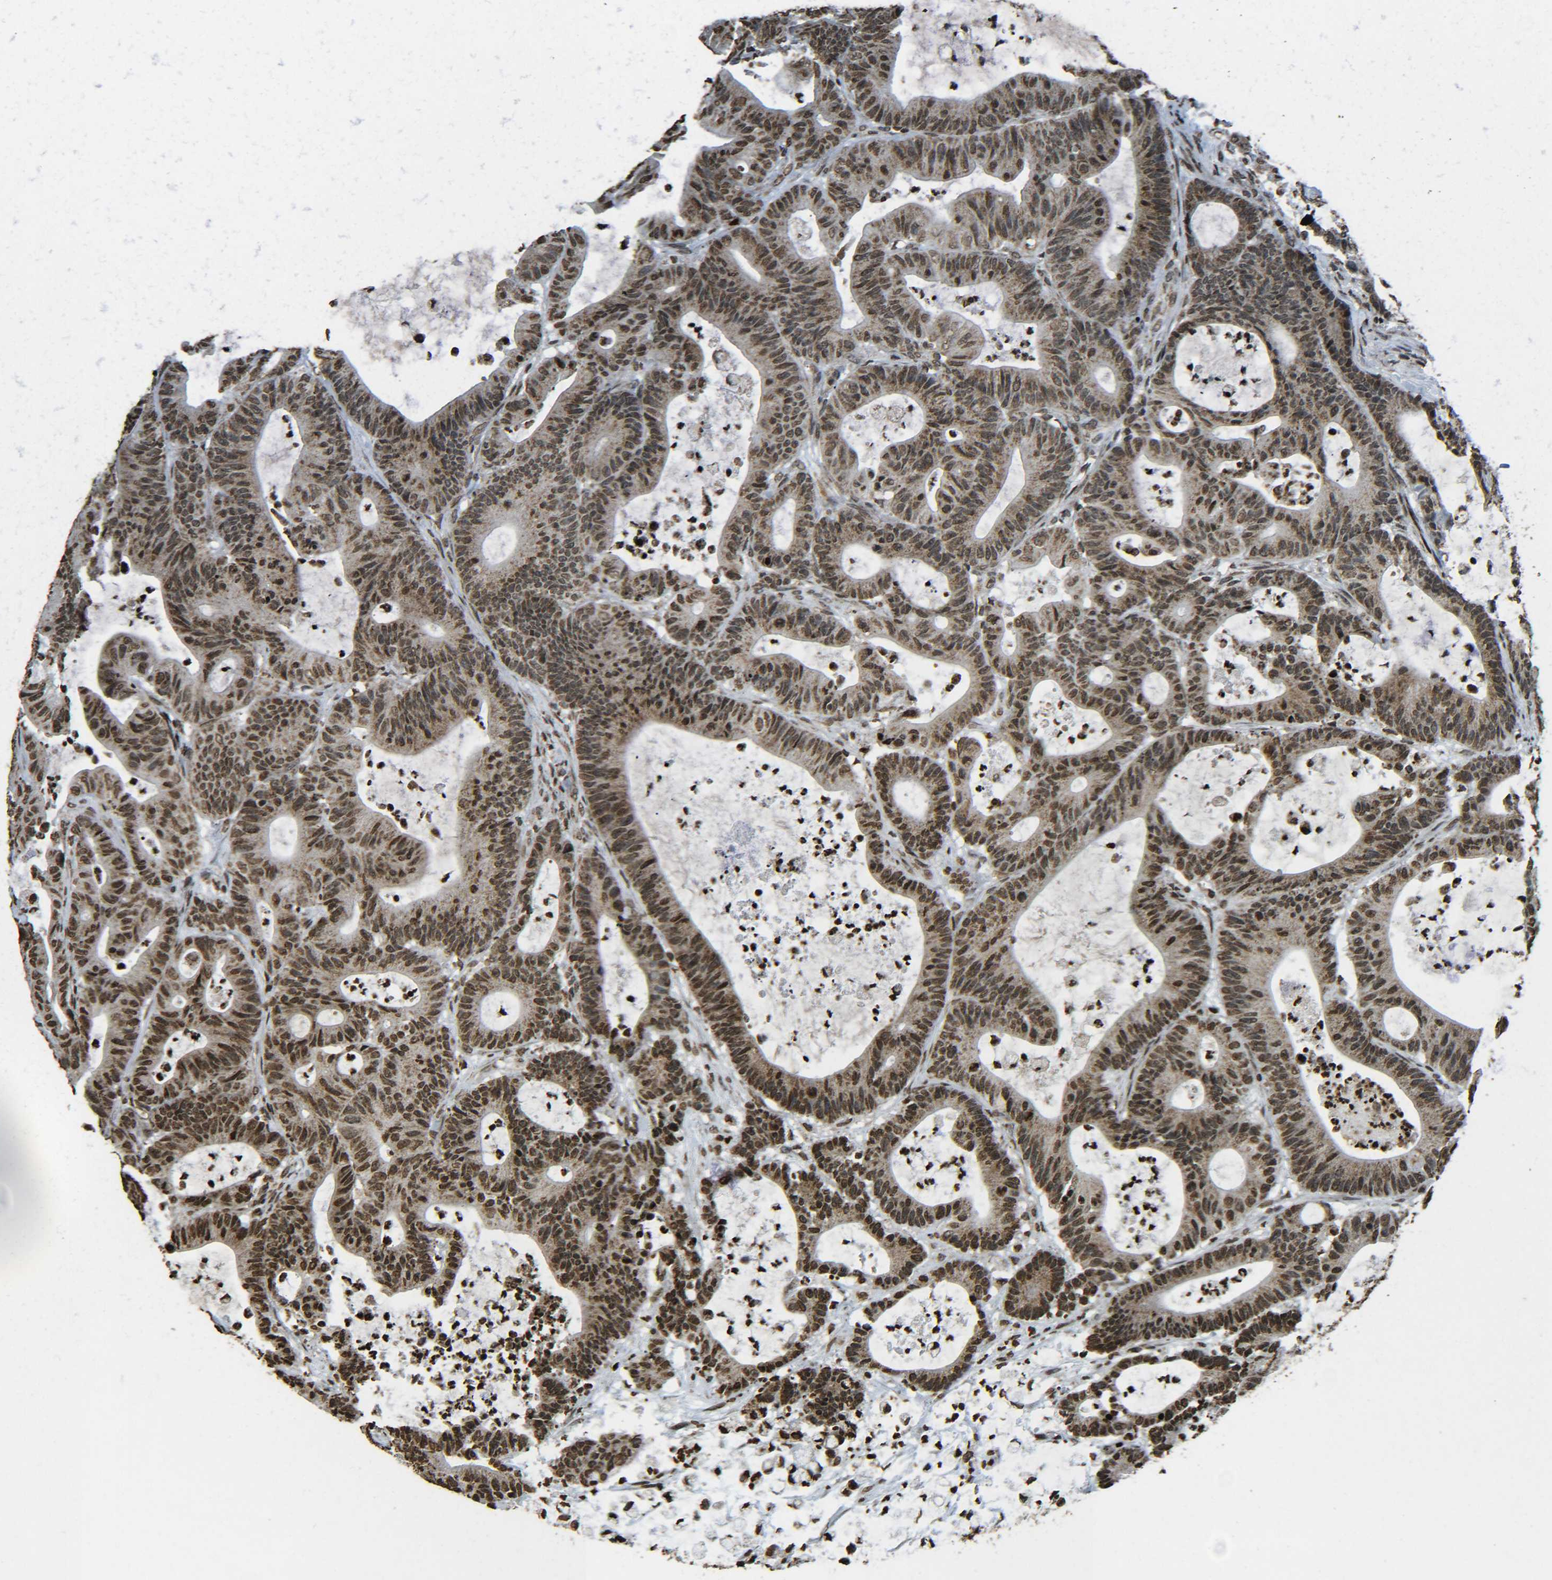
{"staining": {"intensity": "strong", "quantity": ">75%", "location": "cytoplasmic/membranous,nuclear"}, "tissue": "colorectal cancer", "cell_type": "Tumor cells", "image_type": "cancer", "snomed": [{"axis": "morphology", "description": "Adenocarcinoma, NOS"}, {"axis": "topography", "description": "Colon"}], "caption": "Strong cytoplasmic/membranous and nuclear positivity is identified in approximately >75% of tumor cells in adenocarcinoma (colorectal).", "gene": "NEUROG2", "patient": {"sex": "female", "age": 84}}